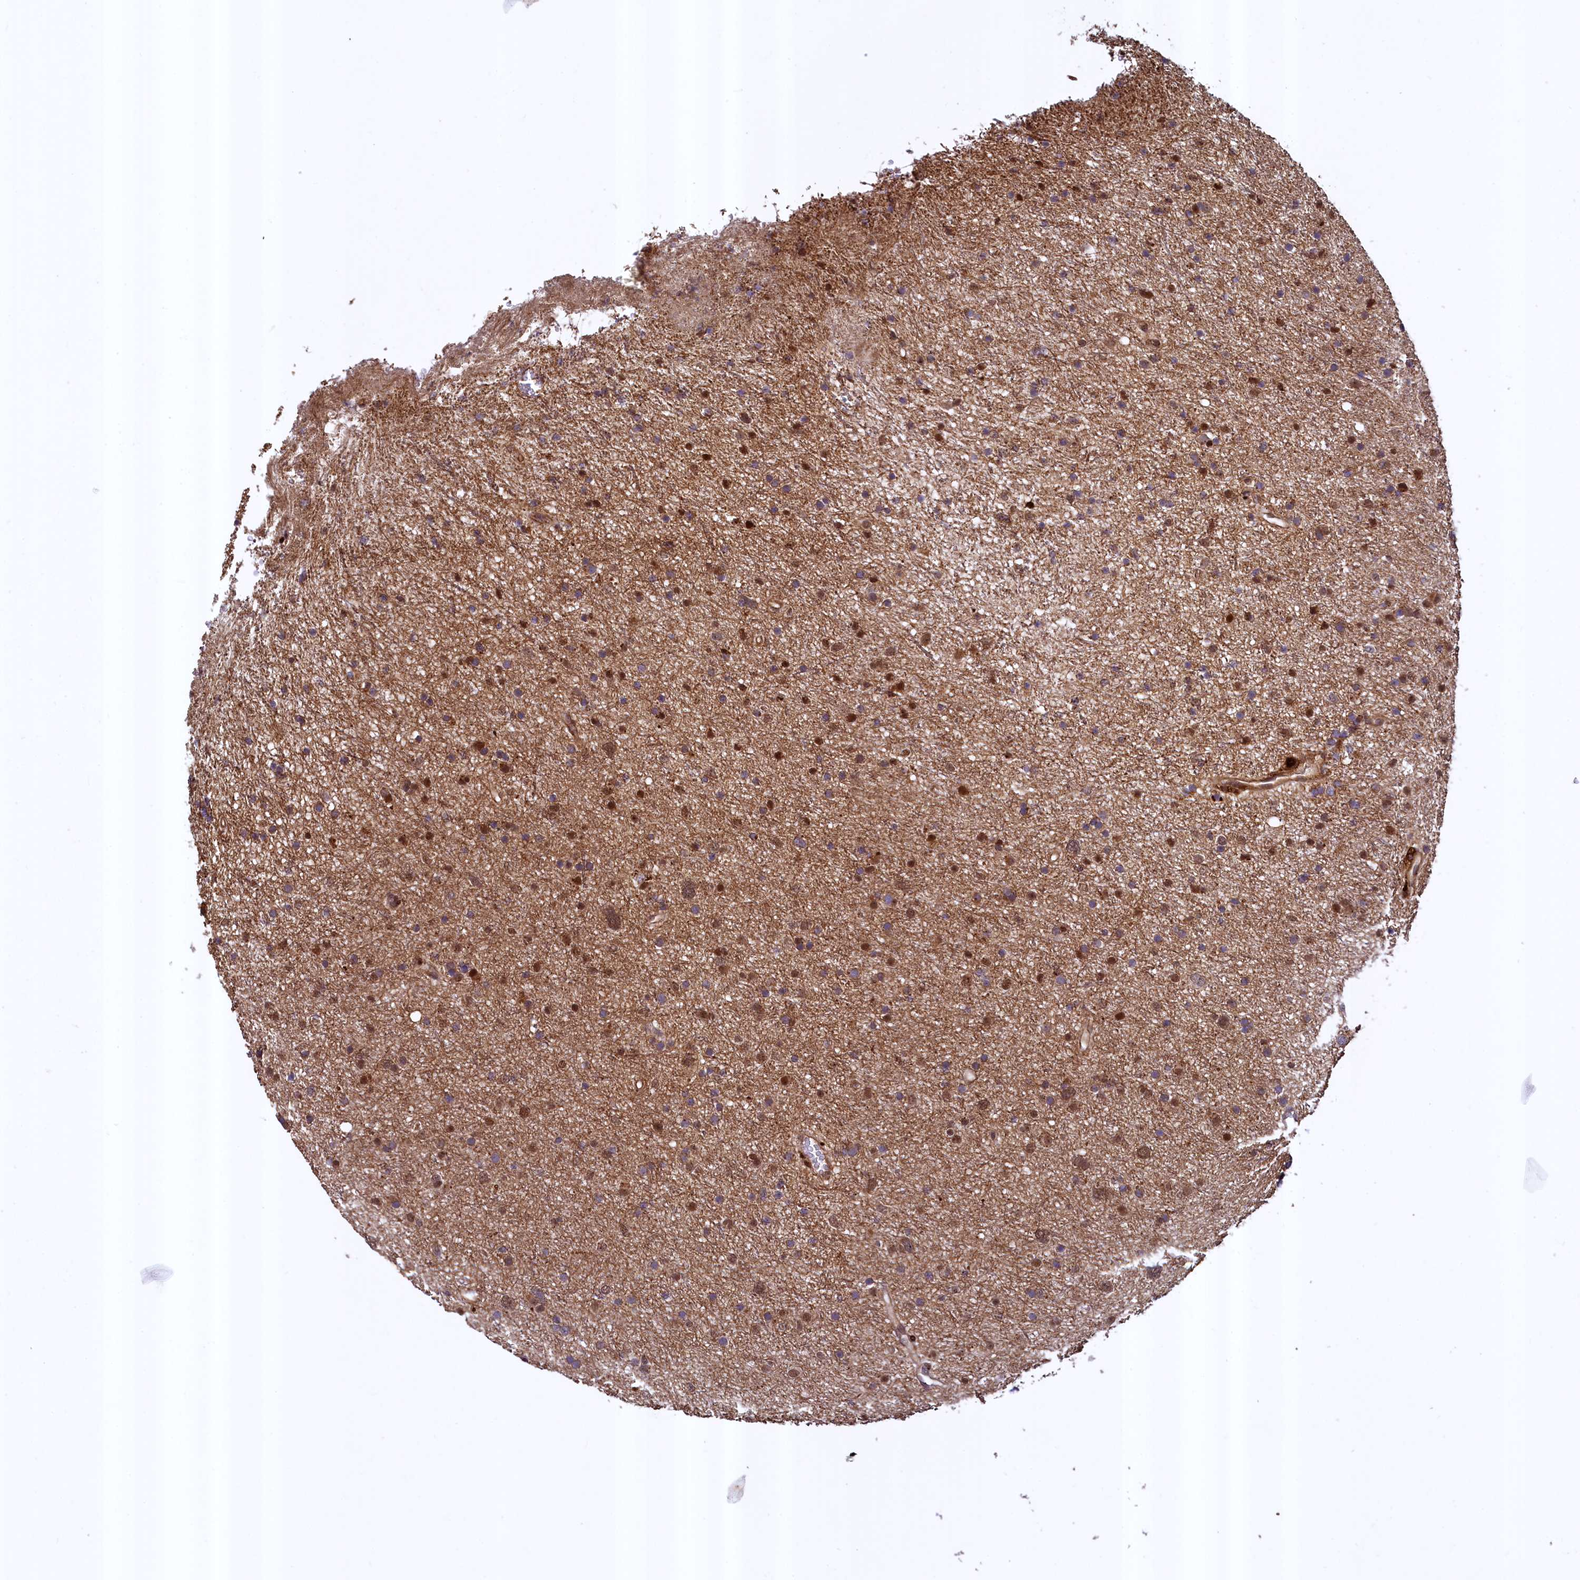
{"staining": {"intensity": "moderate", "quantity": ">75%", "location": "cytoplasmic/membranous"}, "tissue": "glioma", "cell_type": "Tumor cells", "image_type": "cancer", "snomed": [{"axis": "morphology", "description": "Glioma, malignant, Low grade"}, {"axis": "topography", "description": "Cerebral cortex"}], "caption": "Protein staining shows moderate cytoplasmic/membranous staining in about >75% of tumor cells in malignant glioma (low-grade).", "gene": "ZNF577", "patient": {"sex": "female", "age": 39}}